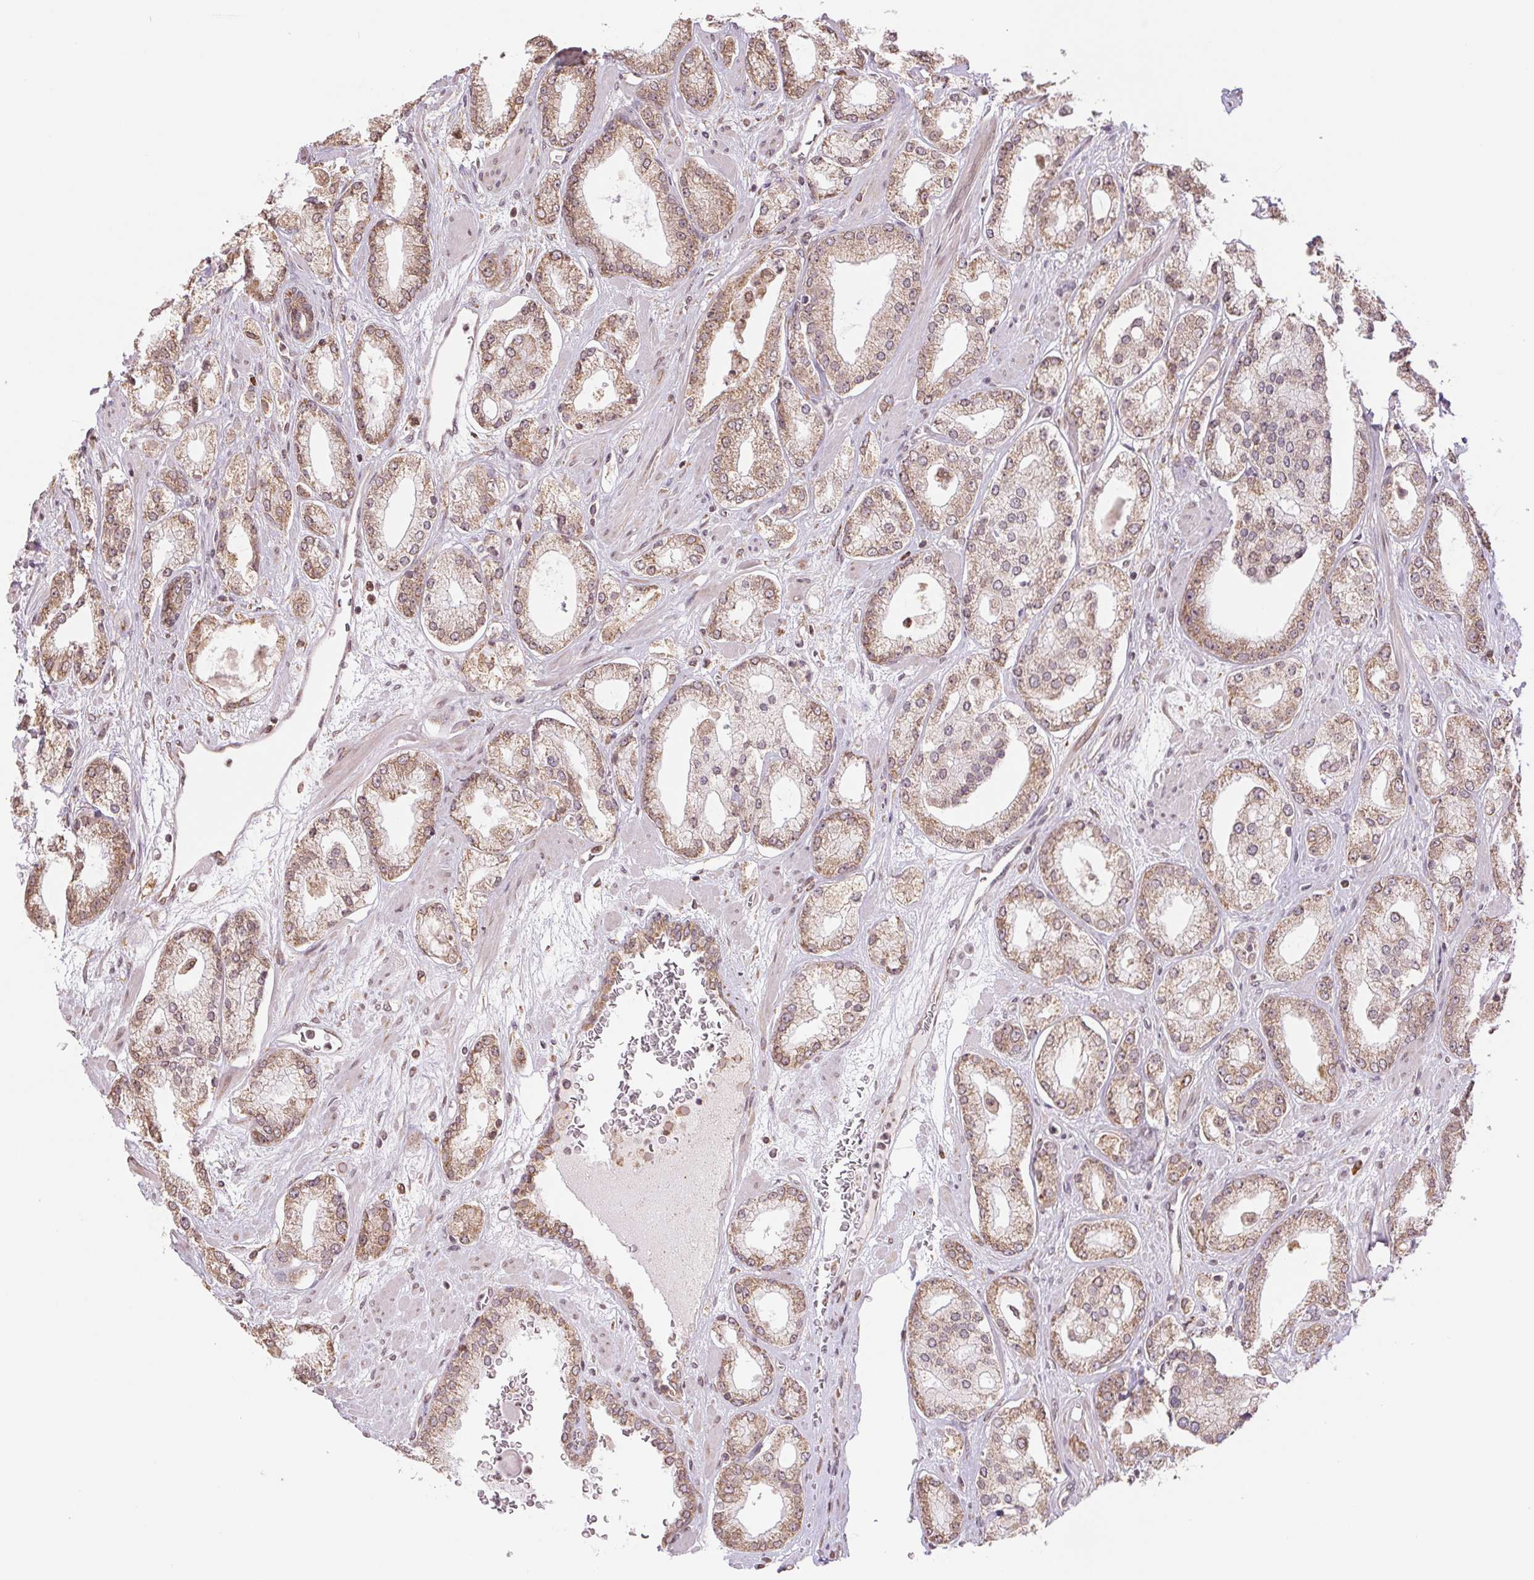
{"staining": {"intensity": "moderate", "quantity": ">75%", "location": "cytoplasmic/membranous"}, "tissue": "prostate cancer", "cell_type": "Tumor cells", "image_type": "cancer", "snomed": [{"axis": "morphology", "description": "Adenocarcinoma, High grade"}, {"axis": "topography", "description": "Prostate"}], "caption": "IHC histopathology image of neoplastic tissue: adenocarcinoma (high-grade) (prostate) stained using immunohistochemistry exhibits medium levels of moderate protein expression localized specifically in the cytoplasmic/membranous of tumor cells, appearing as a cytoplasmic/membranous brown color.", "gene": "RPN1", "patient": {"sex": "male", "age": 64}}